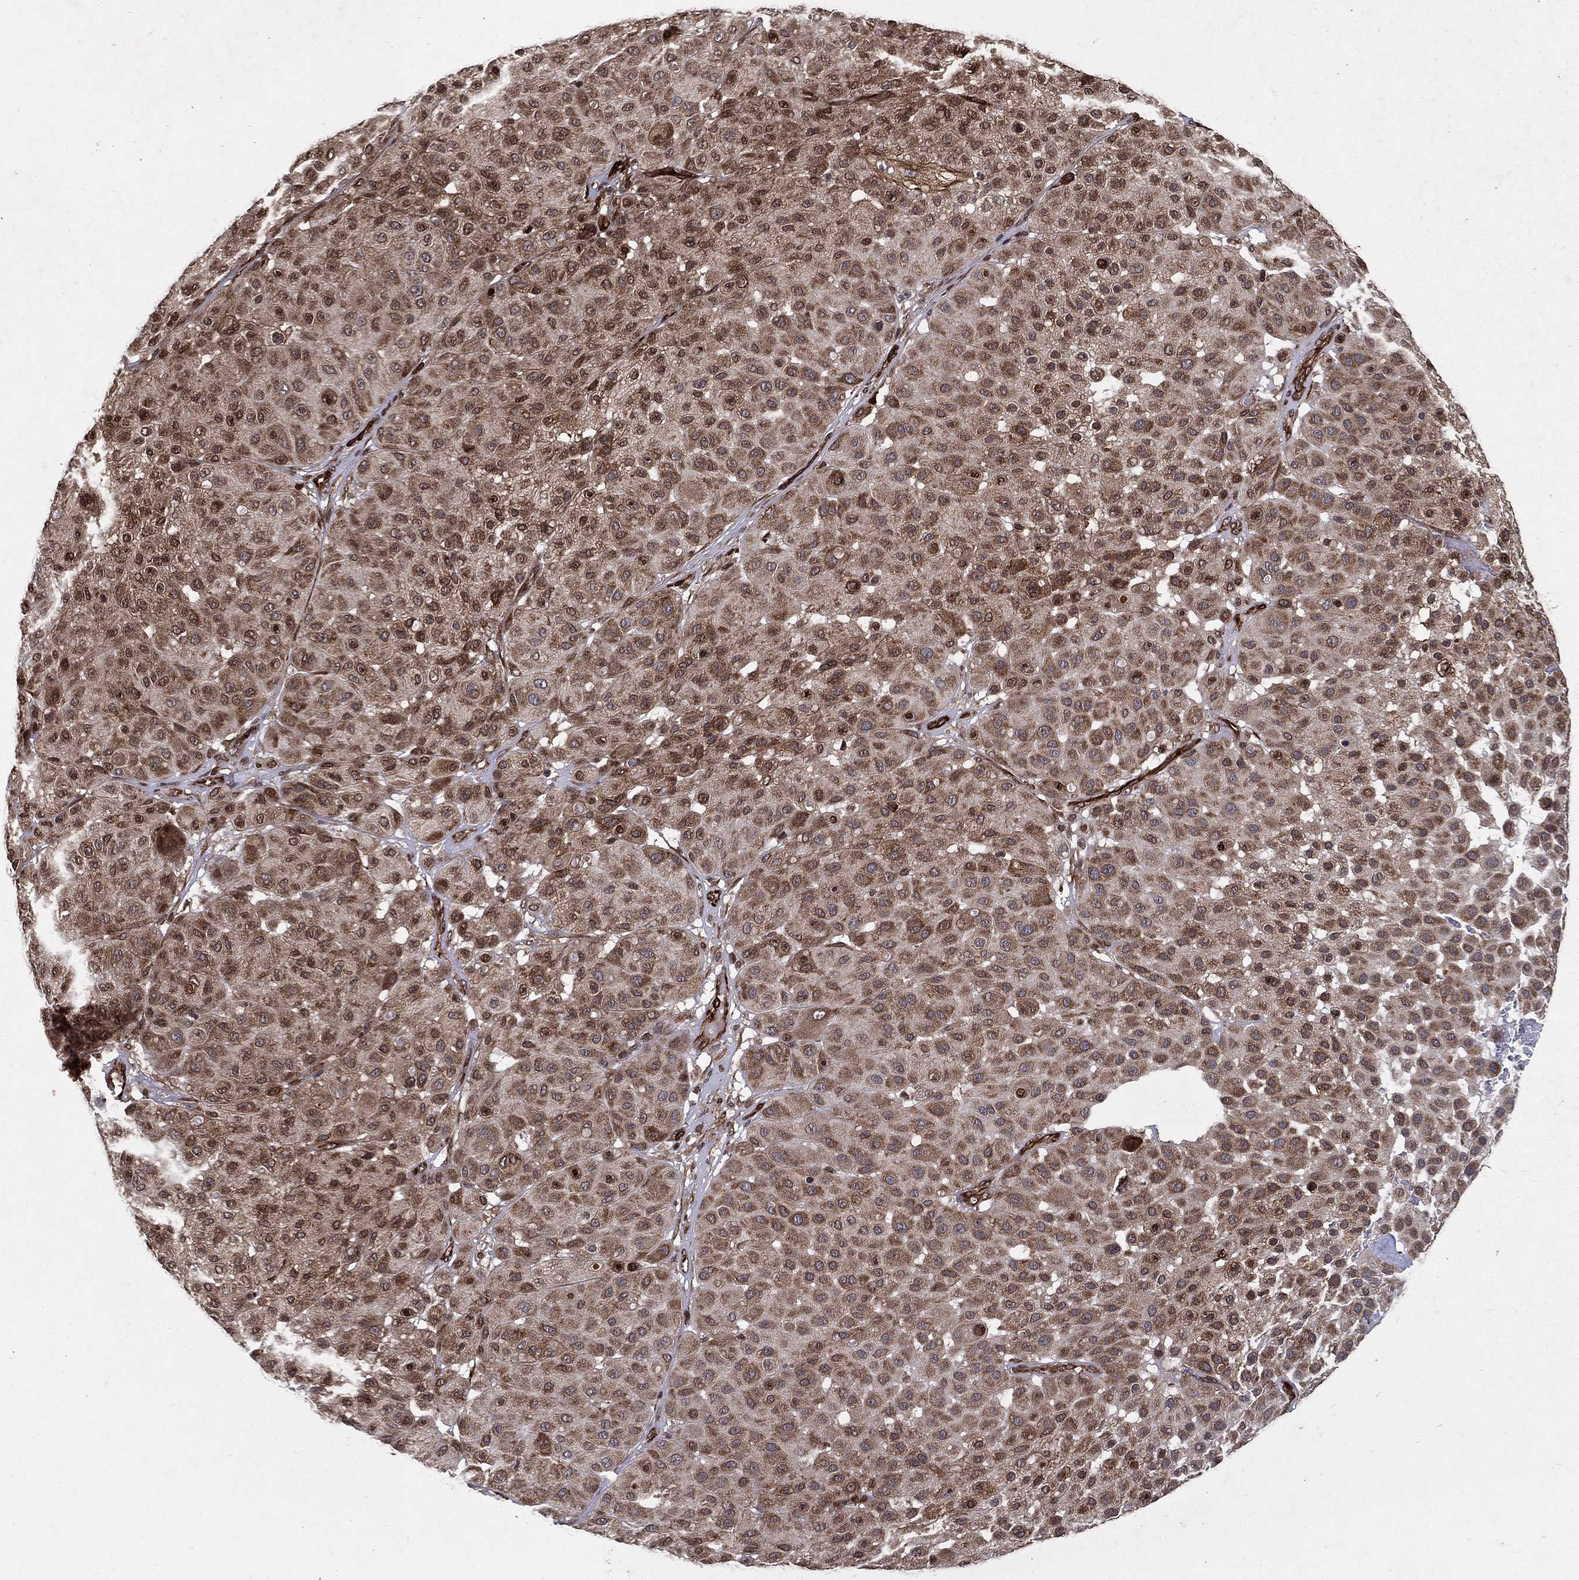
{"staining": {"intensity": "moderate", "quantity": ">75%", "location": "cytoplasmic/membranous"}, "tissue": "melanoma", "cell_type": "Tumor cells", "image_type": "cancer", "snomed": [{"axis": "morphology", "description": "Malignant melanoma, Metastatic site"}, {"axis": "topography", "description": "Smooth muscle"}], "caption": "Brown immunohistochemical staining in malignant melanoma (metastatic site) shows moderate cytoplasmic/membranous positivity in about >75% of tumor cells.", "gene": "CERS2", "patient": {"sex": "male", "age": 41}}